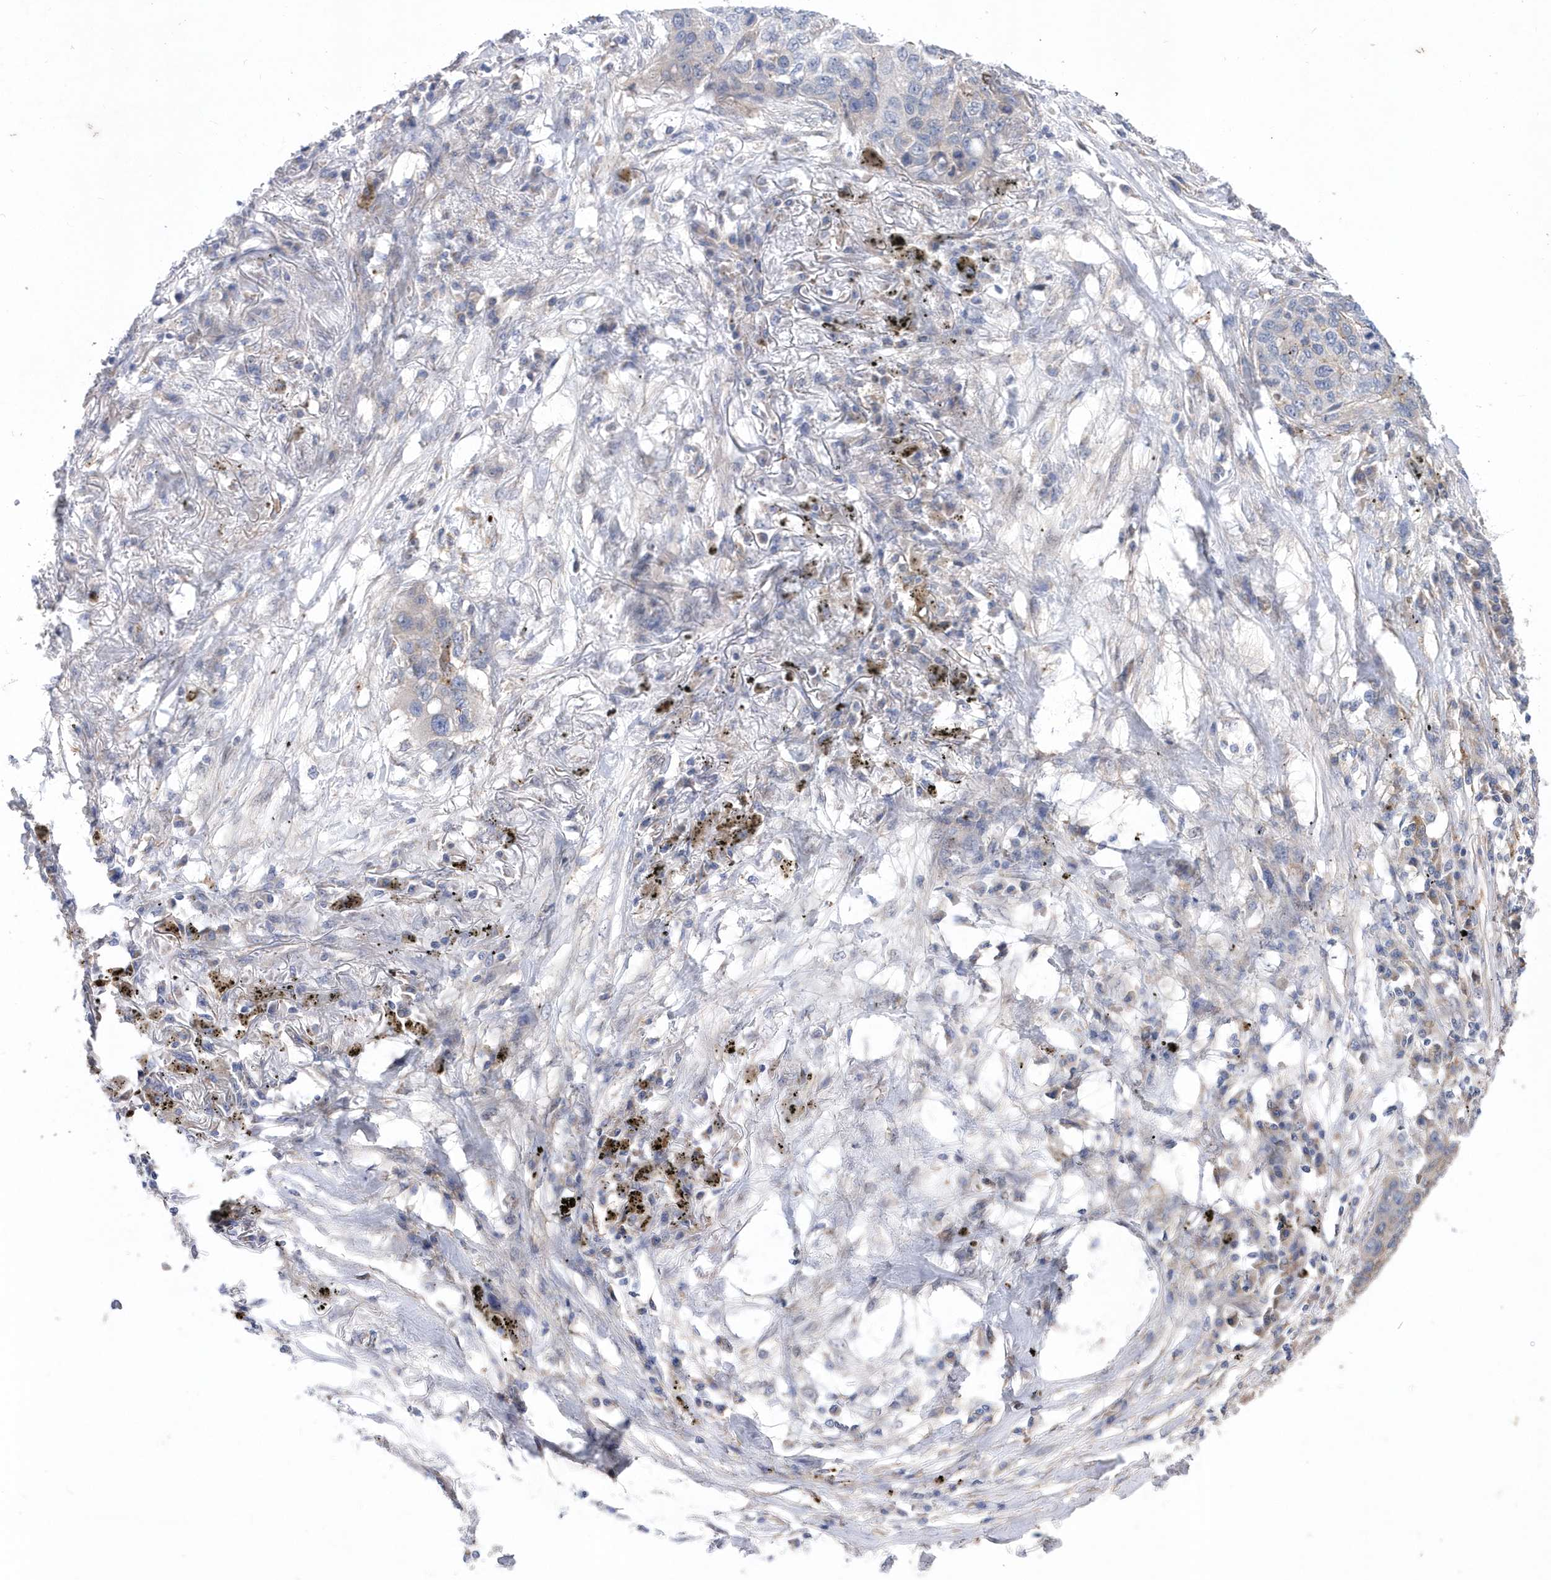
{"staining": {"intensity": "negative", "quantity": "none", "location": "none"}, "tissue": "lung cancer", "cell_type": "Tumor cells", "image_type": "cancer", "snomed": [{"axis": "morphology", "description": "Squamous cell carcinoma, NOS"}, {"axis": "topography", "description": "Lung"}], "caption": "The histopathology image displays no significant expression in tumor cells of lung cancer.", "gene": "LONRF2", "patient": {"sex": "female", "age": 63}}